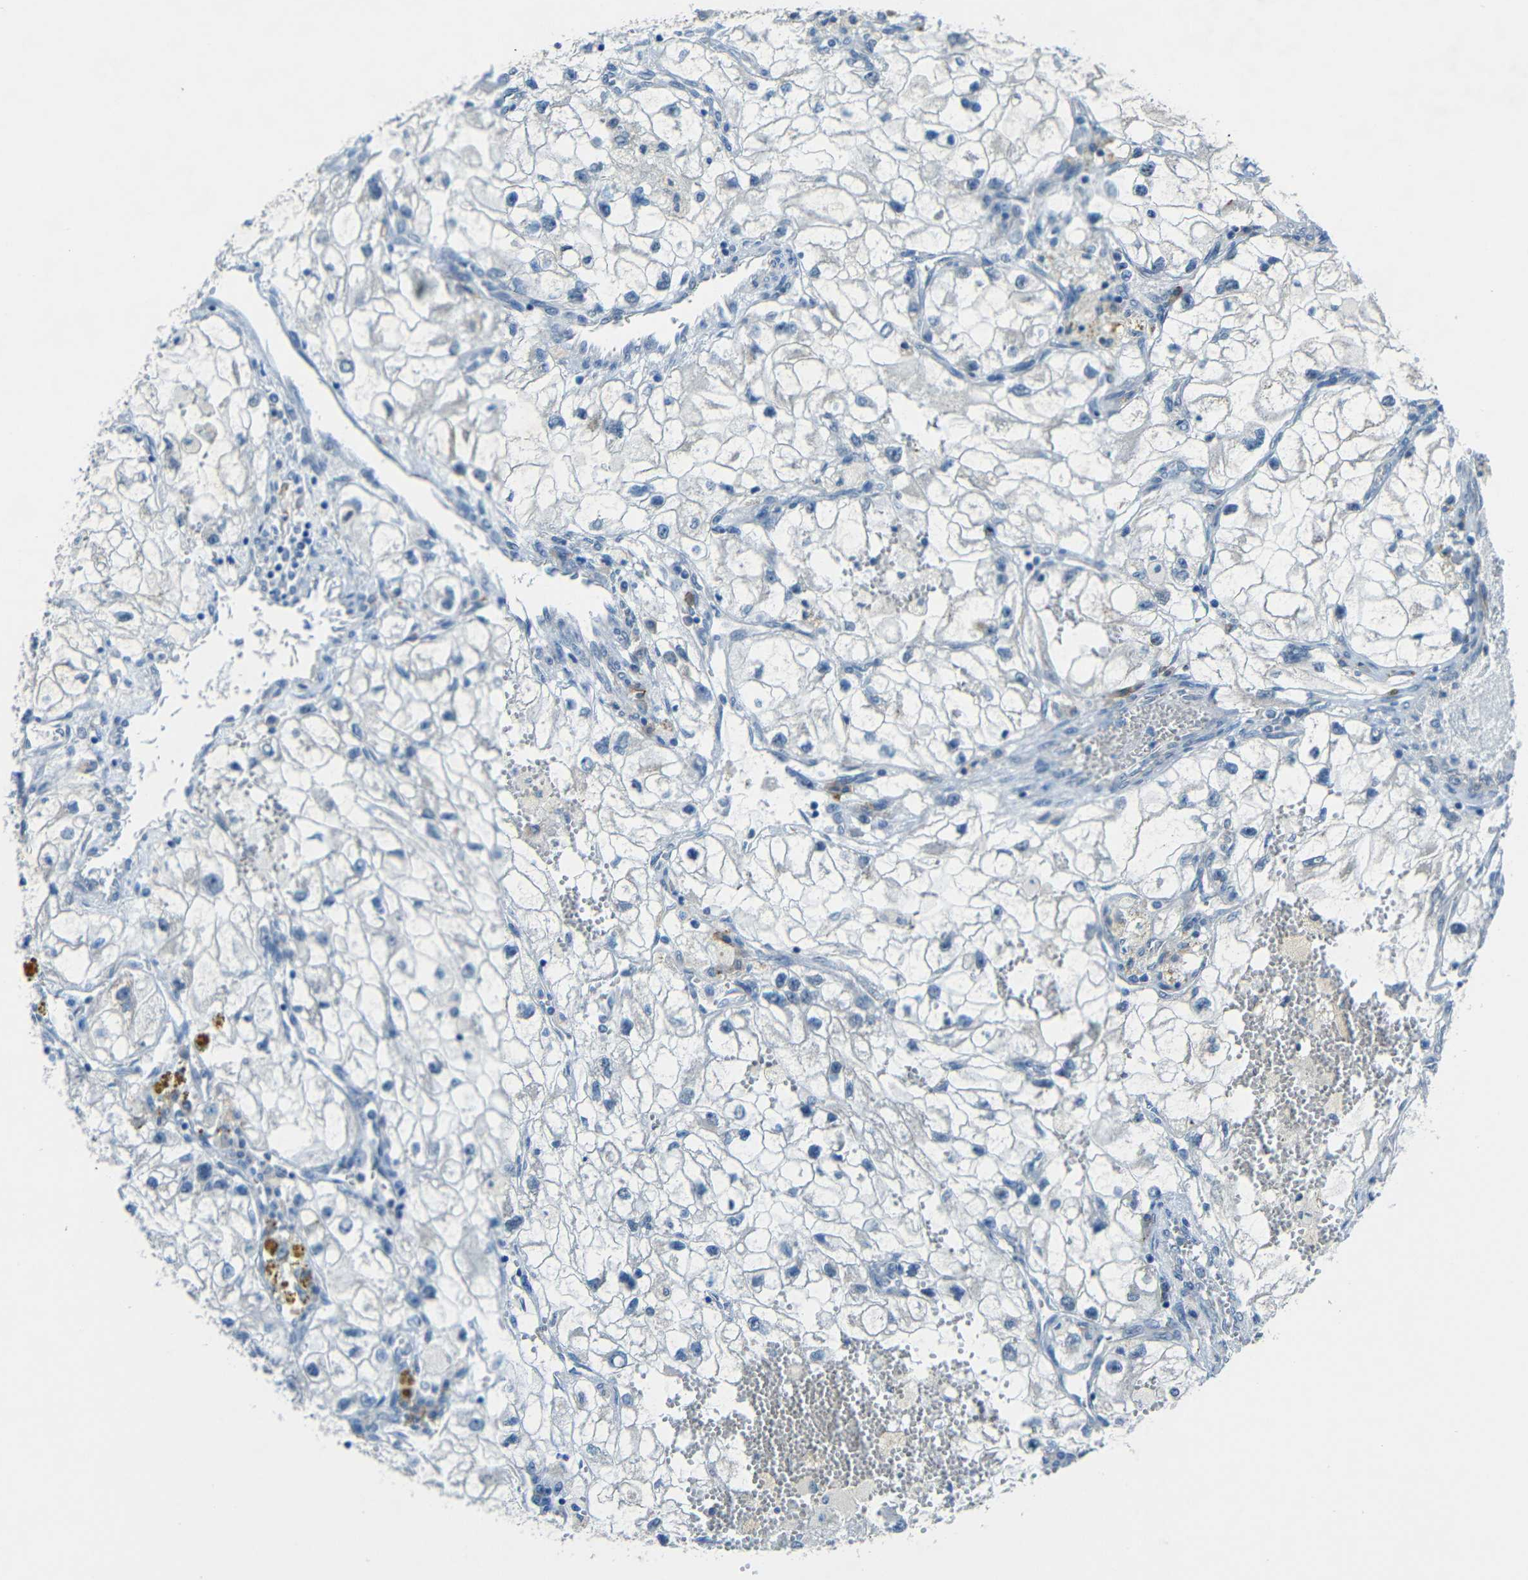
{"staining": {"intensity": "negative", "quantity": "none", "location": "none"}, "tissue": "renal cancer", "cell_type": "Tumor cells", "image_type": "cancer", "snomed": [{"axis": "morphology", "description": "Adenocarcinoma, NOS"}, {"axis": "topography", "description": "Kidney"}], "caption": "The immunohistochemistry (IHC) image has no significant expression in tumor cells of renal adenocarcinoma tissue.", "gene": "ANKRD22", "patient": {"sex": "female", "age": 70}}